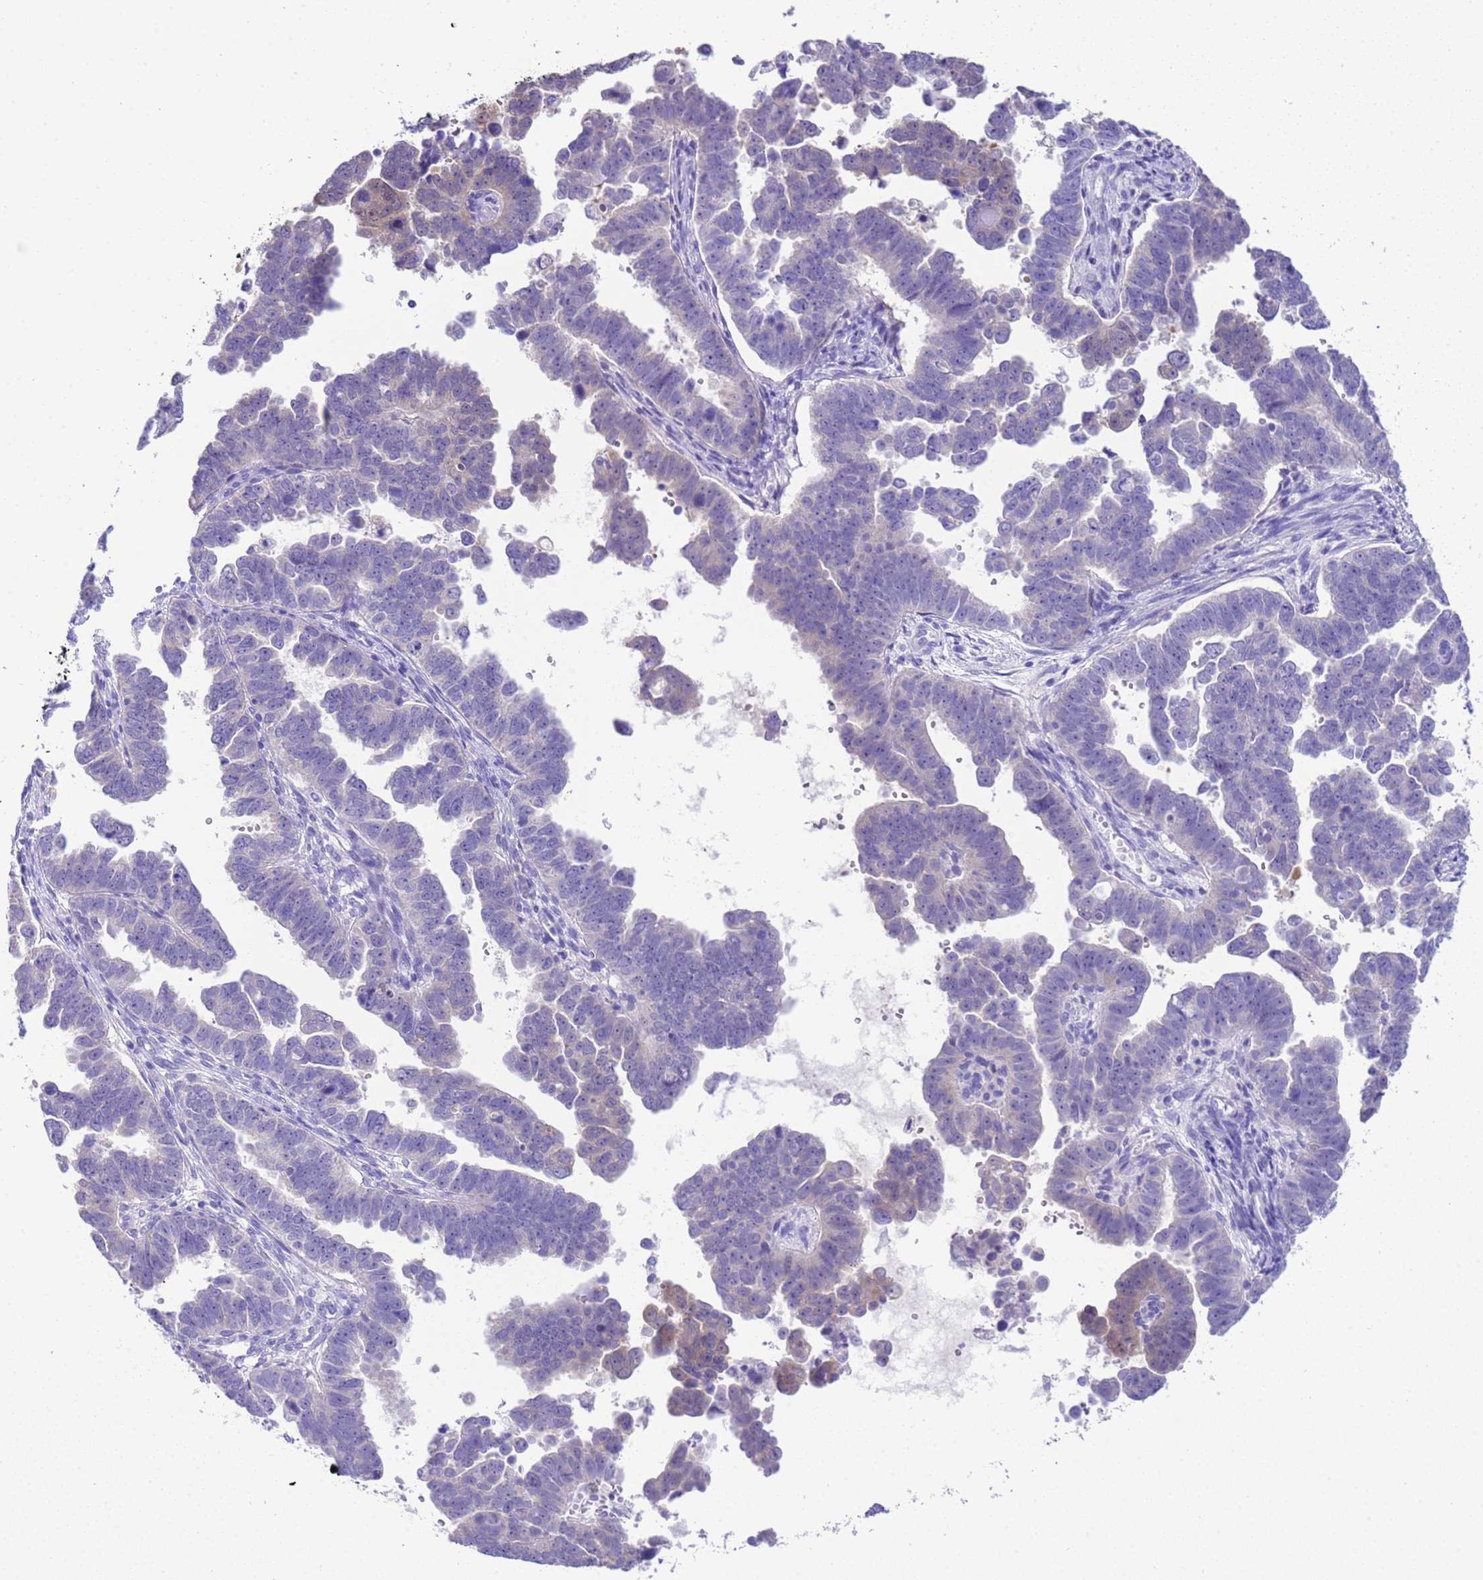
{"staining": {"intensity": "negative", "quantity": "none", "location": "none"}, "tissue": "endometrial cancer", "cell_type": "Tumor cells", "image_type": "cancer", "snomed": [{"axis": "morphology", "description": "Adenocarcinoma, NOS"}, {"axis": "topography", "description": "Endometrium"}], "caption": "A micrograph of human adenocarcinoma (endometrial) is negative for staining in tumor cells.", "gene": "USP38", "patient": {"sex": "female", "age": 75}}